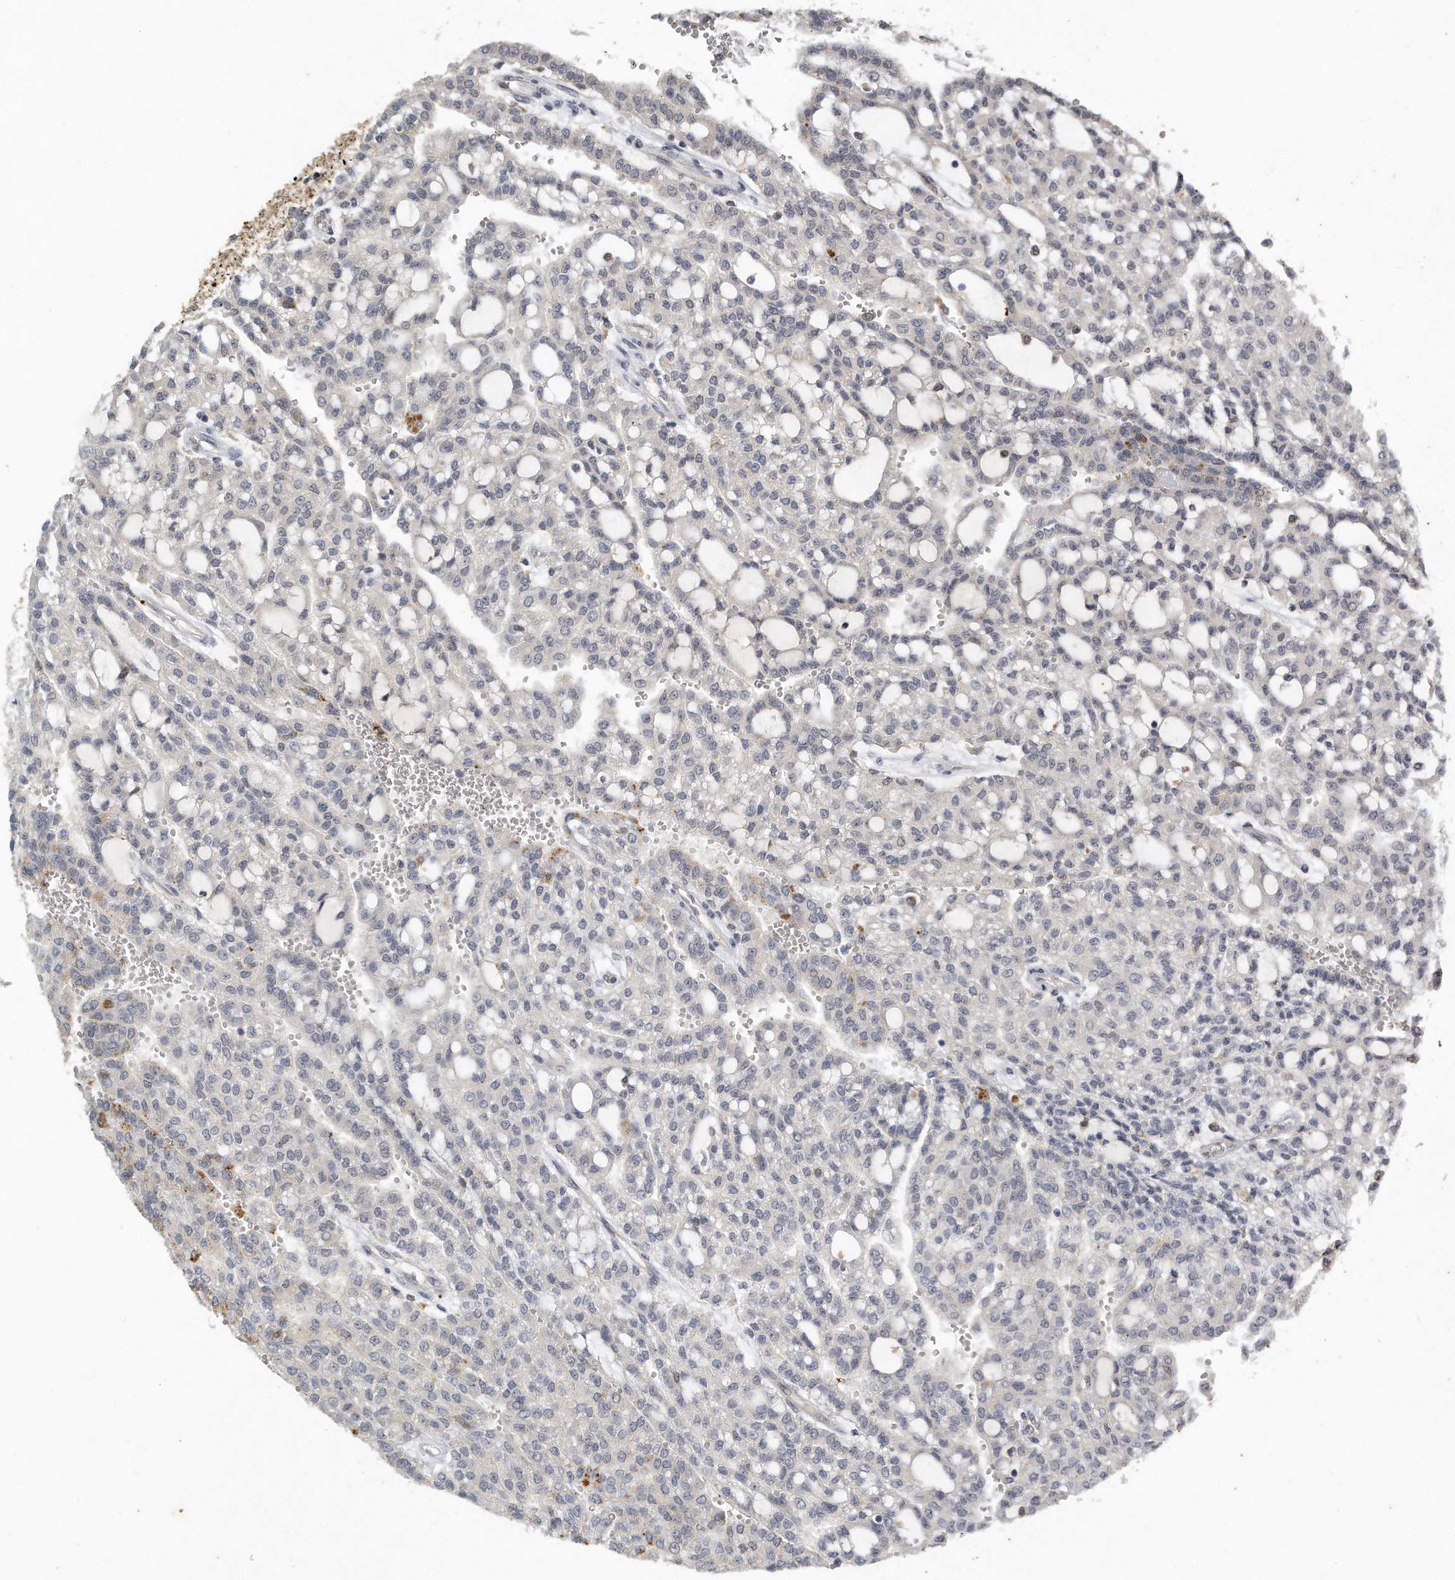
{"staining": {"intensity": "negative", "quantity": "none", "location": "none"}, "tissue": "renal cancer", "cell_type": "Tumor cells", "image_type": "cancer", "snomed": [{"axis": "morphology", "description": "Adenocarcinoma, NOS"}, {"axis": "topography", "description": "Kidney"}], "caption": "The micrograph shows no staining of tumor cells in renal adenocarcinoma.", "gene": "CAMK1", "patient": {"sex": "male", "age": 63}}